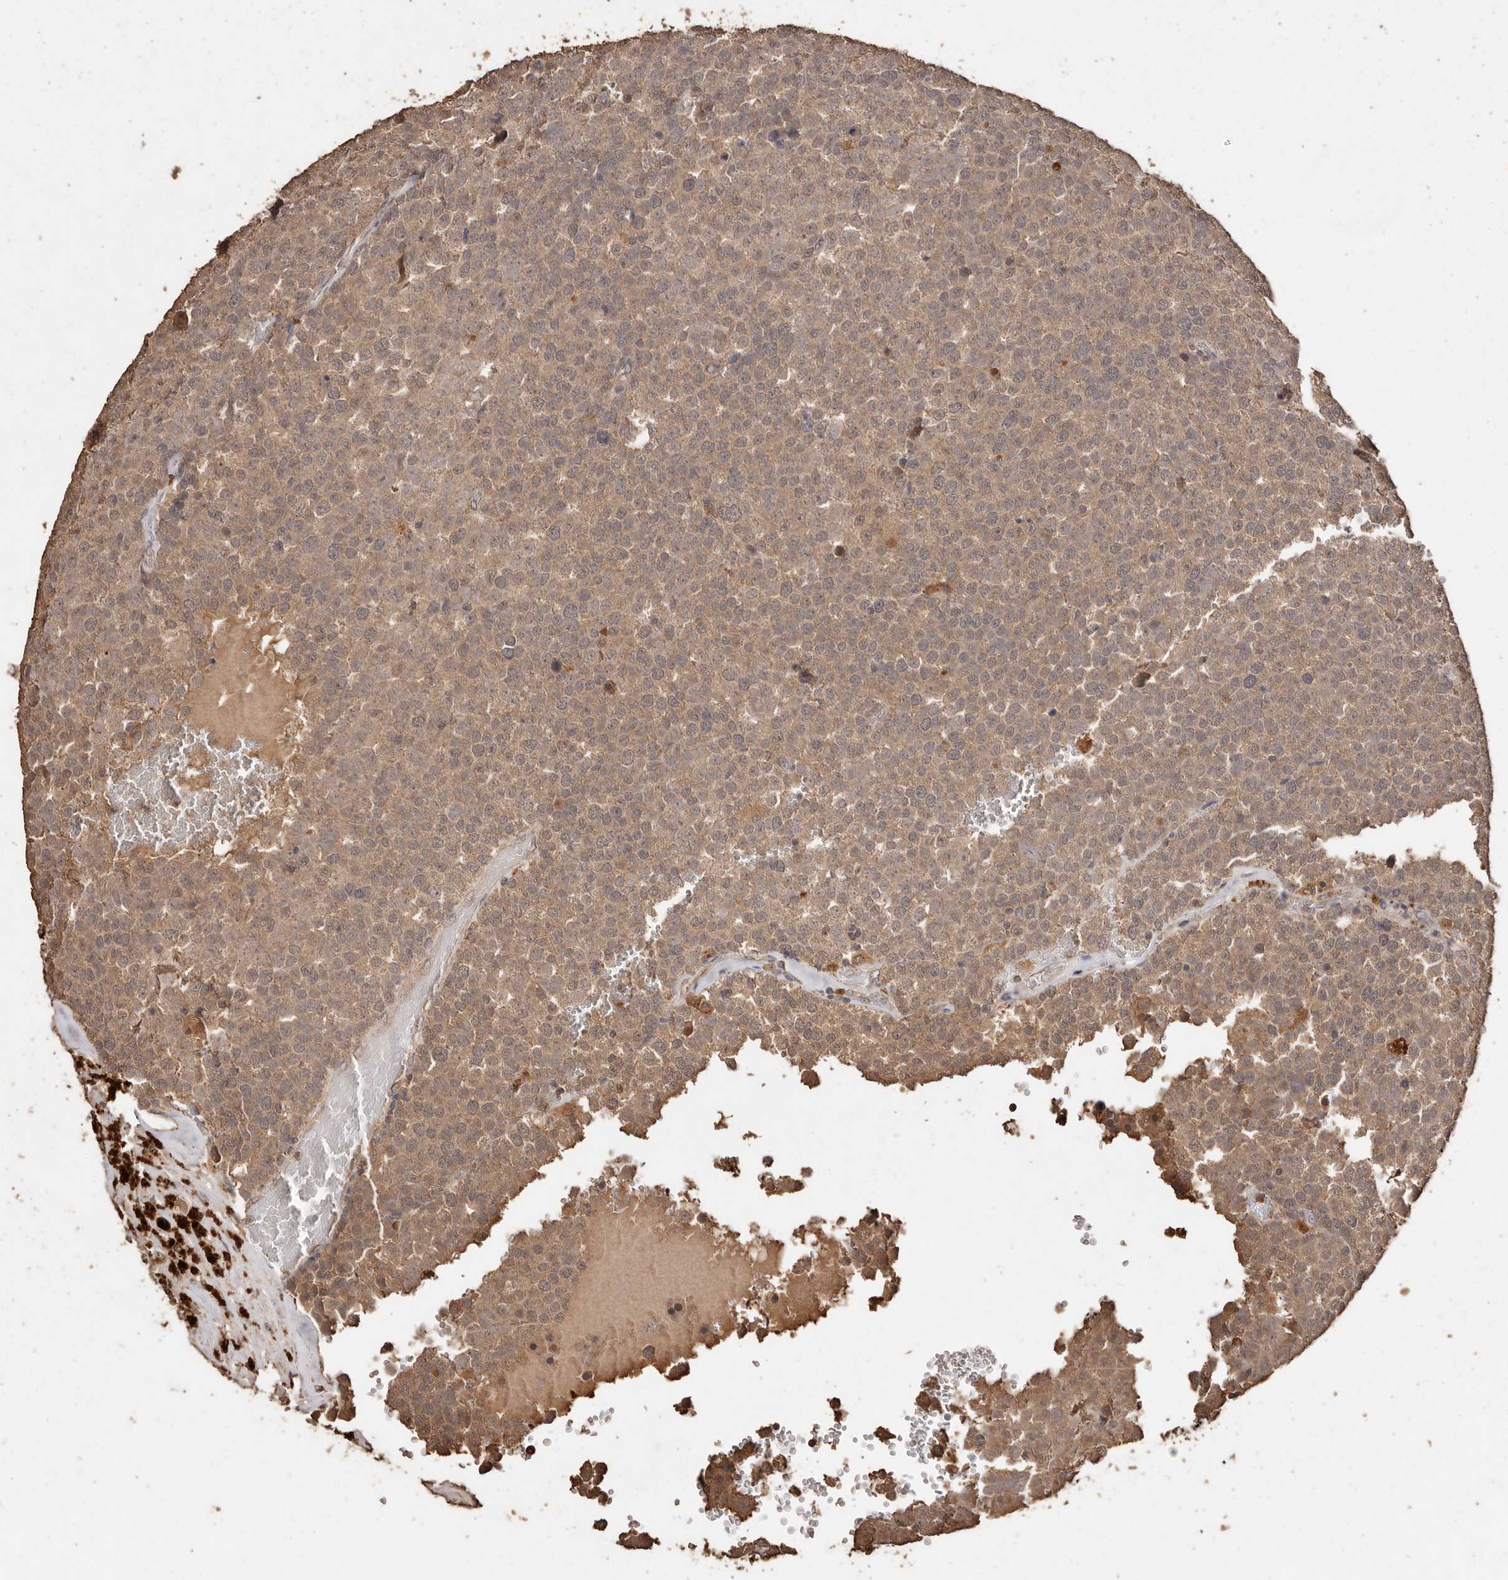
{"staining": {"intensity": "moderate", "quantity": ">75%", "location": "cytoplasmic/membranous"}, "tissue": "testis cancer", "cell_type": "Tumor cells", "image_type": "cancer", "snomed": [{"axis": "morphology", "description": "Seminoma, NOS"}, {"axis": "topography", "description": "Testis"}], "caption": "Testis cancer (seminoma) stained with a protein marker demonstrates moderate staining in tumor cells.", "gene": "PKDCC", "patient": {"sex": "male", "age": 71}}